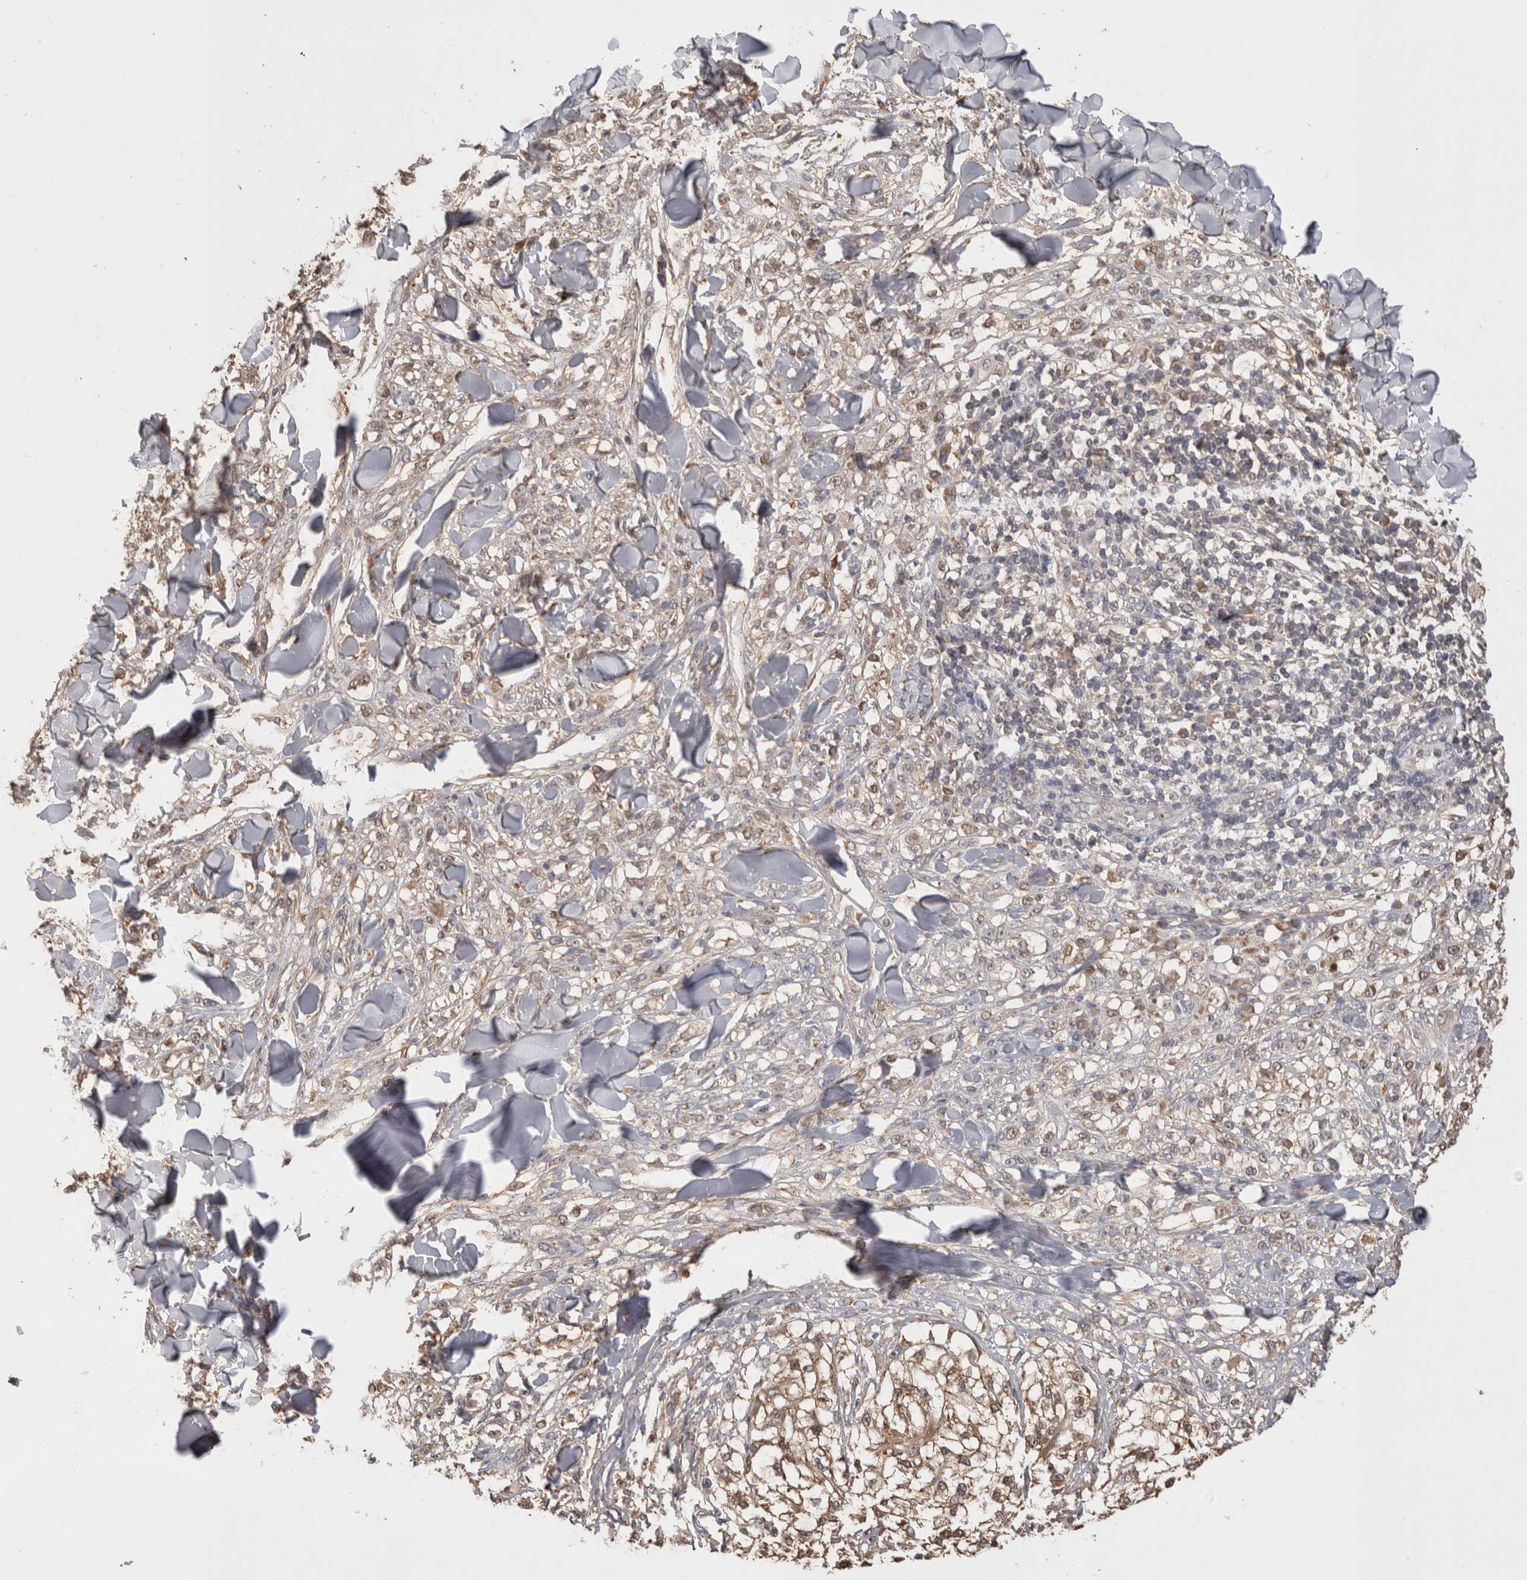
{"staining": {"intensity": "weak", "quantity": ">75%", "location": "cytoplasmic/membranous"}, "tissue": "melanoma", "cell_type": "Tumor cells", "image_type": "cancer", "snomed": [{"axis": "morphology", "description": "Malignant melanoma, NOS"}, {"axis": "topography", "description": "Skin of head"}], "caption": "Brown immunohistochemical staining in human malignant melanoma exhibits weak cytoplasmic/membranous expression in approximately >75% of tumor cells. (Brightfield microscopy of DAB IHC at high magnification).", "gene": "PREP", "patient": {"sex": "male", "age": 83}}